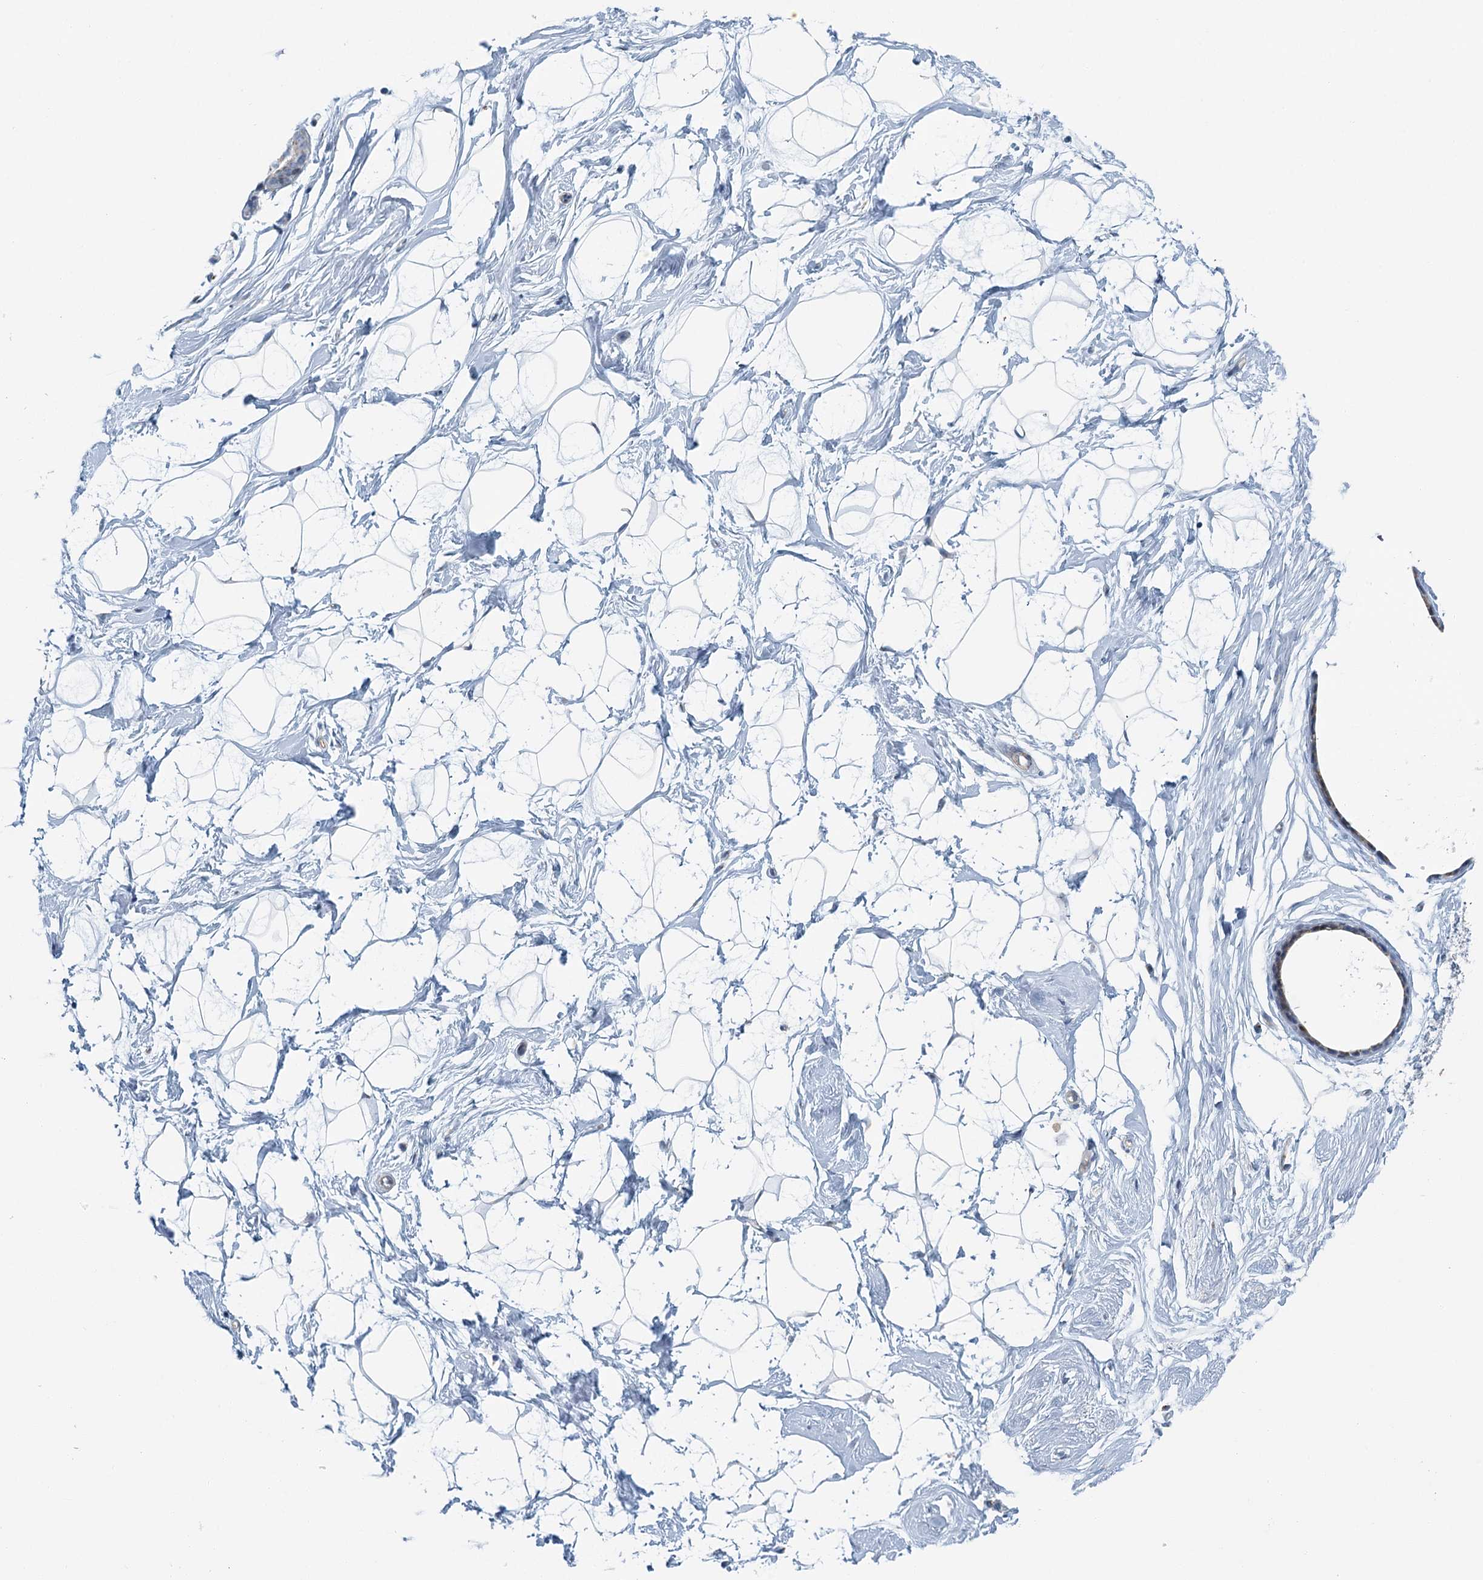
{"staining": {"intensity": "negative", "quantity": "none", "location": "none"}, "tissue": "breast", "cell_type": "Adipocytes", "image_type": "normal", "snomed": [{"axis": "morphology", "description": "Normal tissue, NOS"}, {"axis": "morphology", "description": "Adenoma, NOS"}, {"axis": "topography", "description": "Breast"}], "caption": "Immunohistochemistry photomicrograph of normal human breast stained for a protein (brown), which exhibits no expression in adipocytes.", "gene": "ZNF527", "patient": {"sex": "female", "age": 23}}